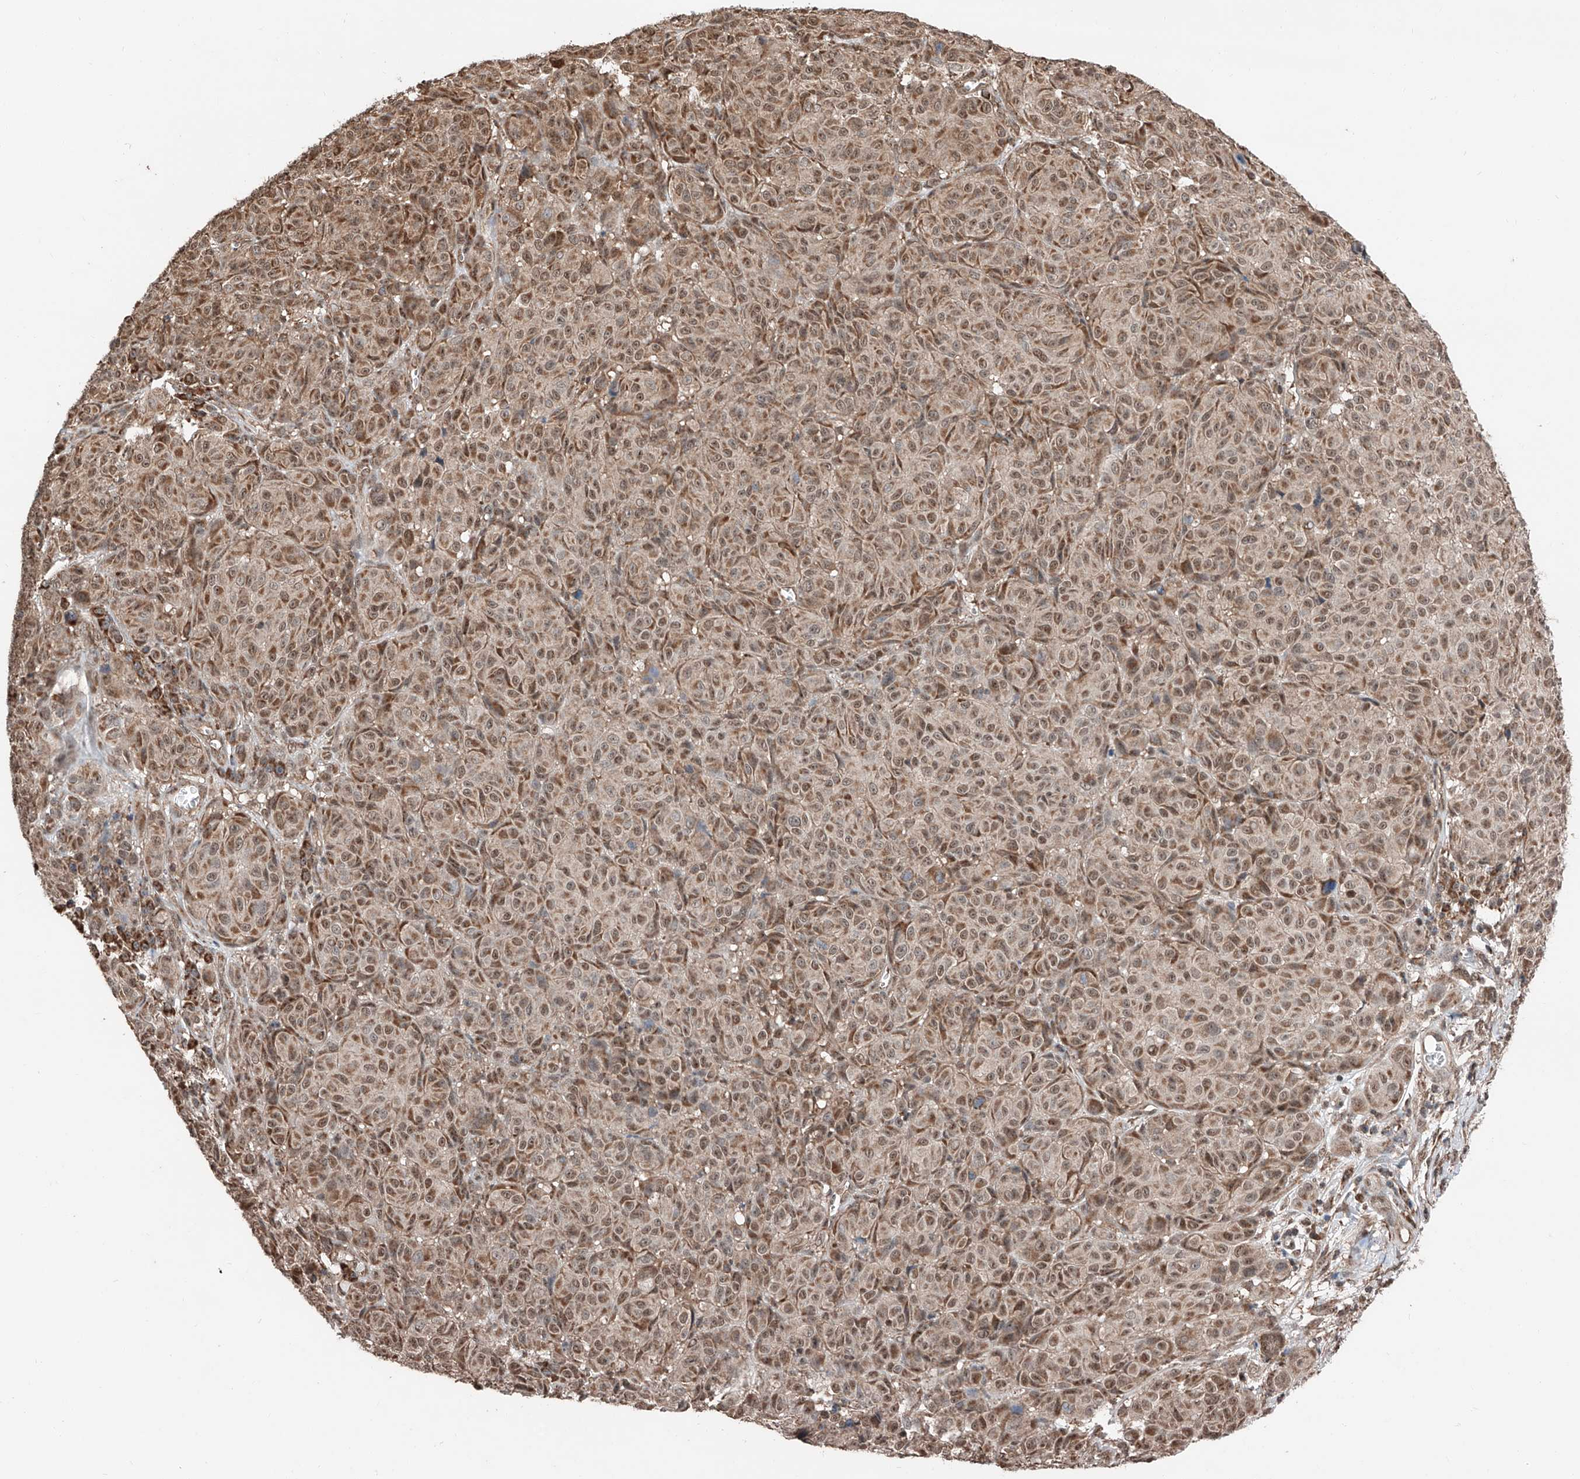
{"staining": {"intensity": "moderate", "quantity": ">75%", "location": "cytoplasmic/membranous,nuclear"}, "tissue": "melanoma", "cell_type": "Tumor cells", "image_type": "cancer", "snomed": [{"axis": "morphology", "description": "Malignant melanoma, NOS"}, {"axis": "topography", "description": "Skin"}], "caption": "Immunohistochemical staining of human melanoma shows medium levels of moderate cytoplasmic/membranous and nuclear protein staining in approximately >75% of tumor cells.", "gene": "ZNF445", "patient": {"sex": "male", "age": 73}}